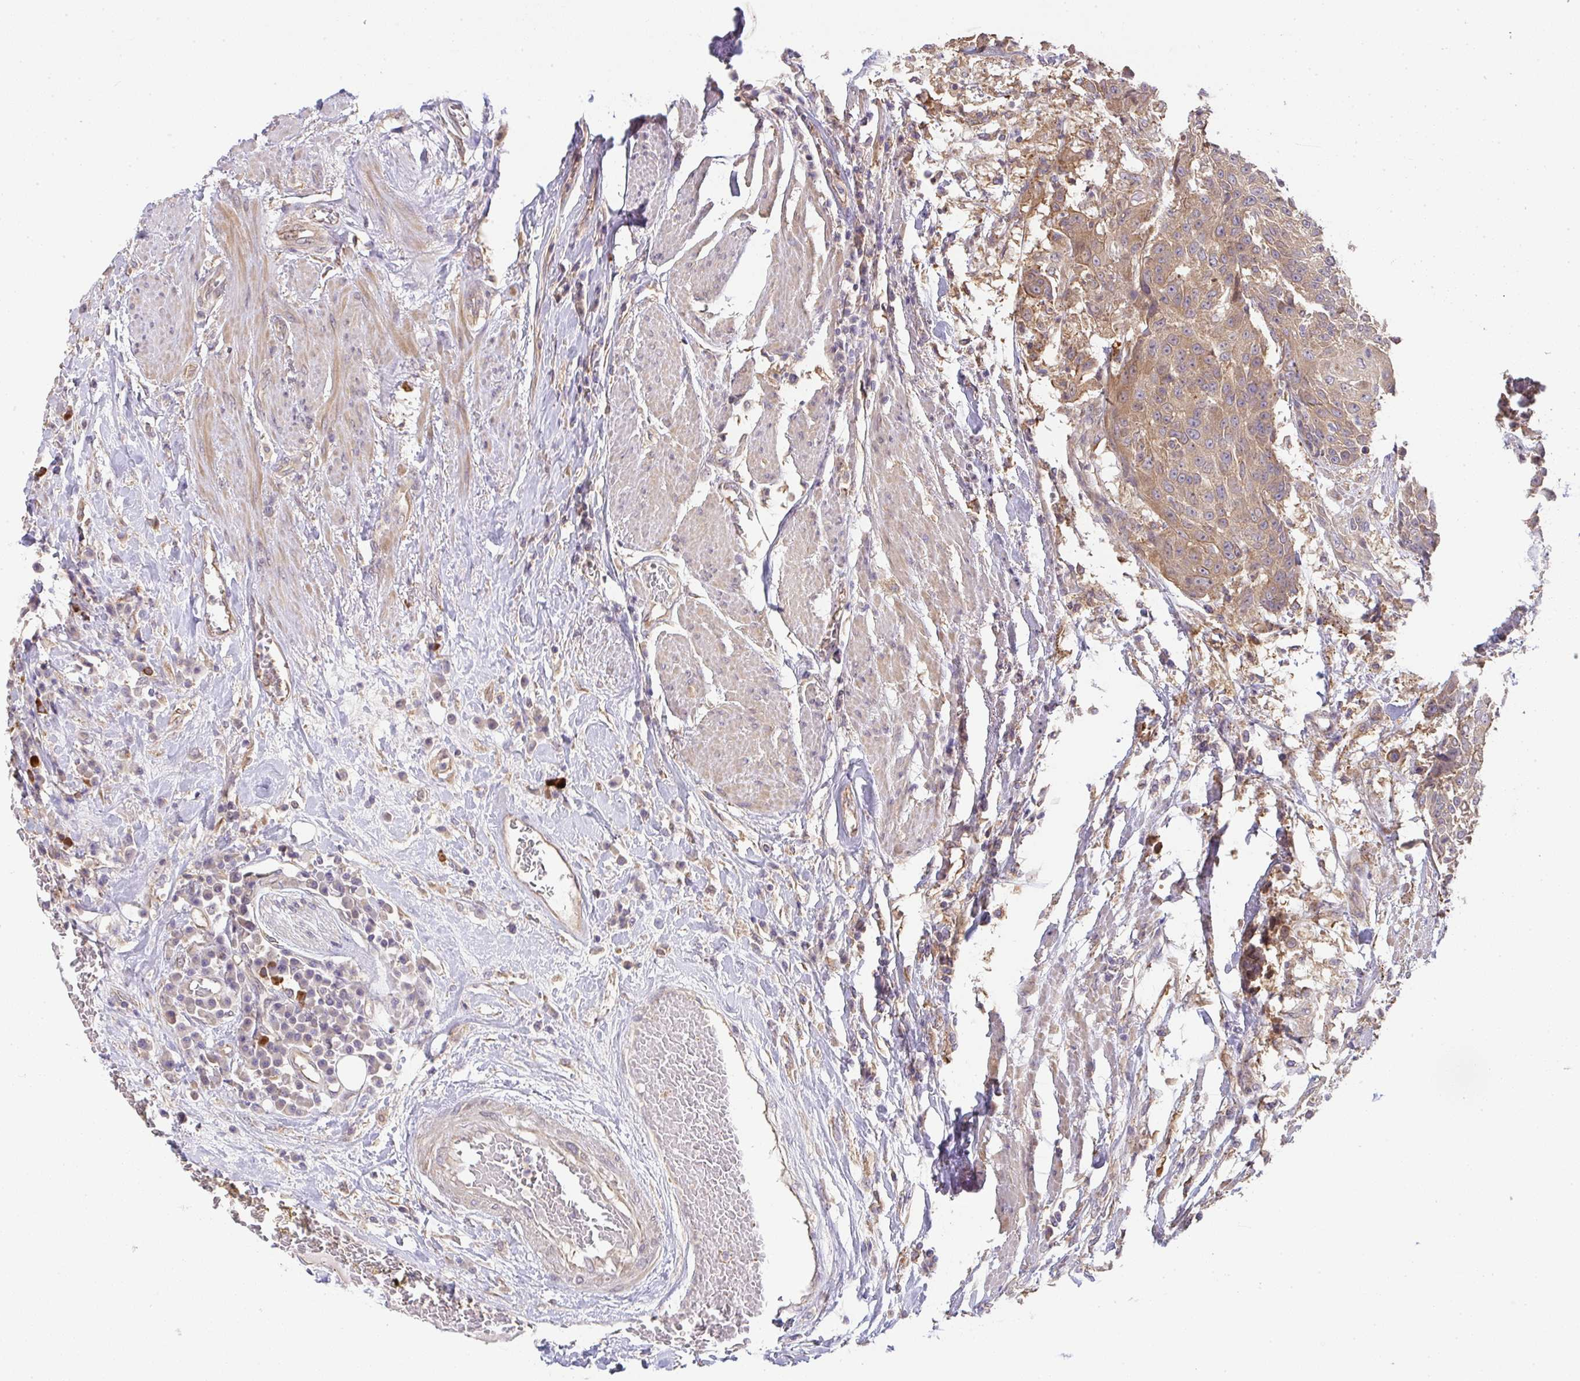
{"staining": {"intensity": "moderate", "quantity": ">75%", "location": "cytoplasmic/membranous"}, "tissue": "urothelial cancer", "cell_type": "Tumor cells", "image_type": "cancer", "snomed": [{"axis": "morphology", "description": "Urothelial carcinoma, High grade"}, {"axis": "topography", "description": "Urinary bladder"}], "caption": "This is an image of immunohistochemistry staining of urothelial cancer, which shows moderate positivity in the cytoplasmic/membranous of tumor cells.", "gene": "EEF1AKMT1", "patient": {"sex": "female", "age": 63}}